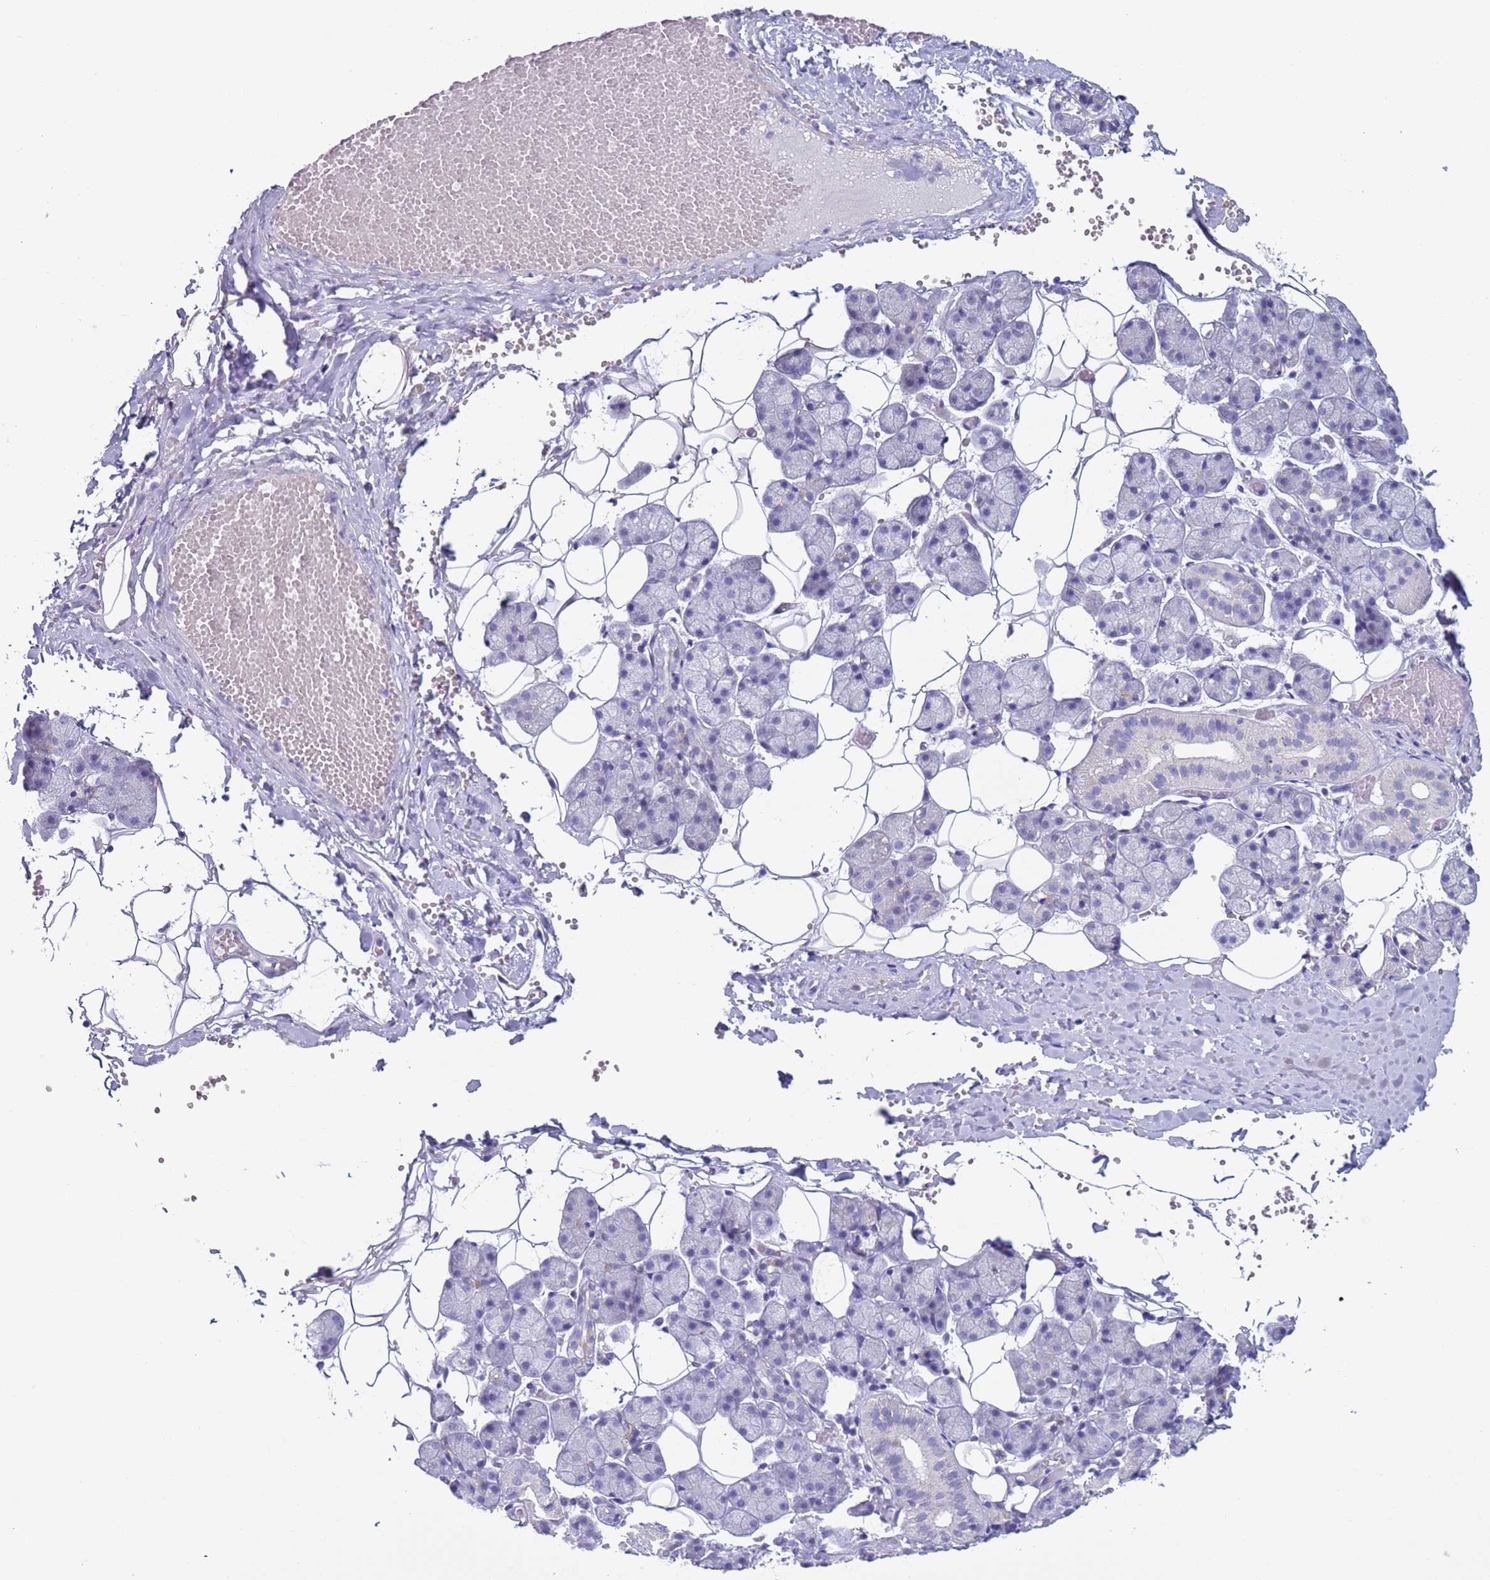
{"staining": {"intensity": "negative", "quantity": "none", "location": "none"}, "tissue": "salivary gland", "cell_type": "Glandular cells", "image_type": "normal", "snomed": [{"axis": "morphology", "description": "Normal tissue, NOS"}, {"axis": "topography", "description": "Salivary gland"}], "caption": "Image shows no protein expression in glandular cells of benign salivary gland.", "gene": "NPAP1", "patient": {"sex": "female", "age": 33}}